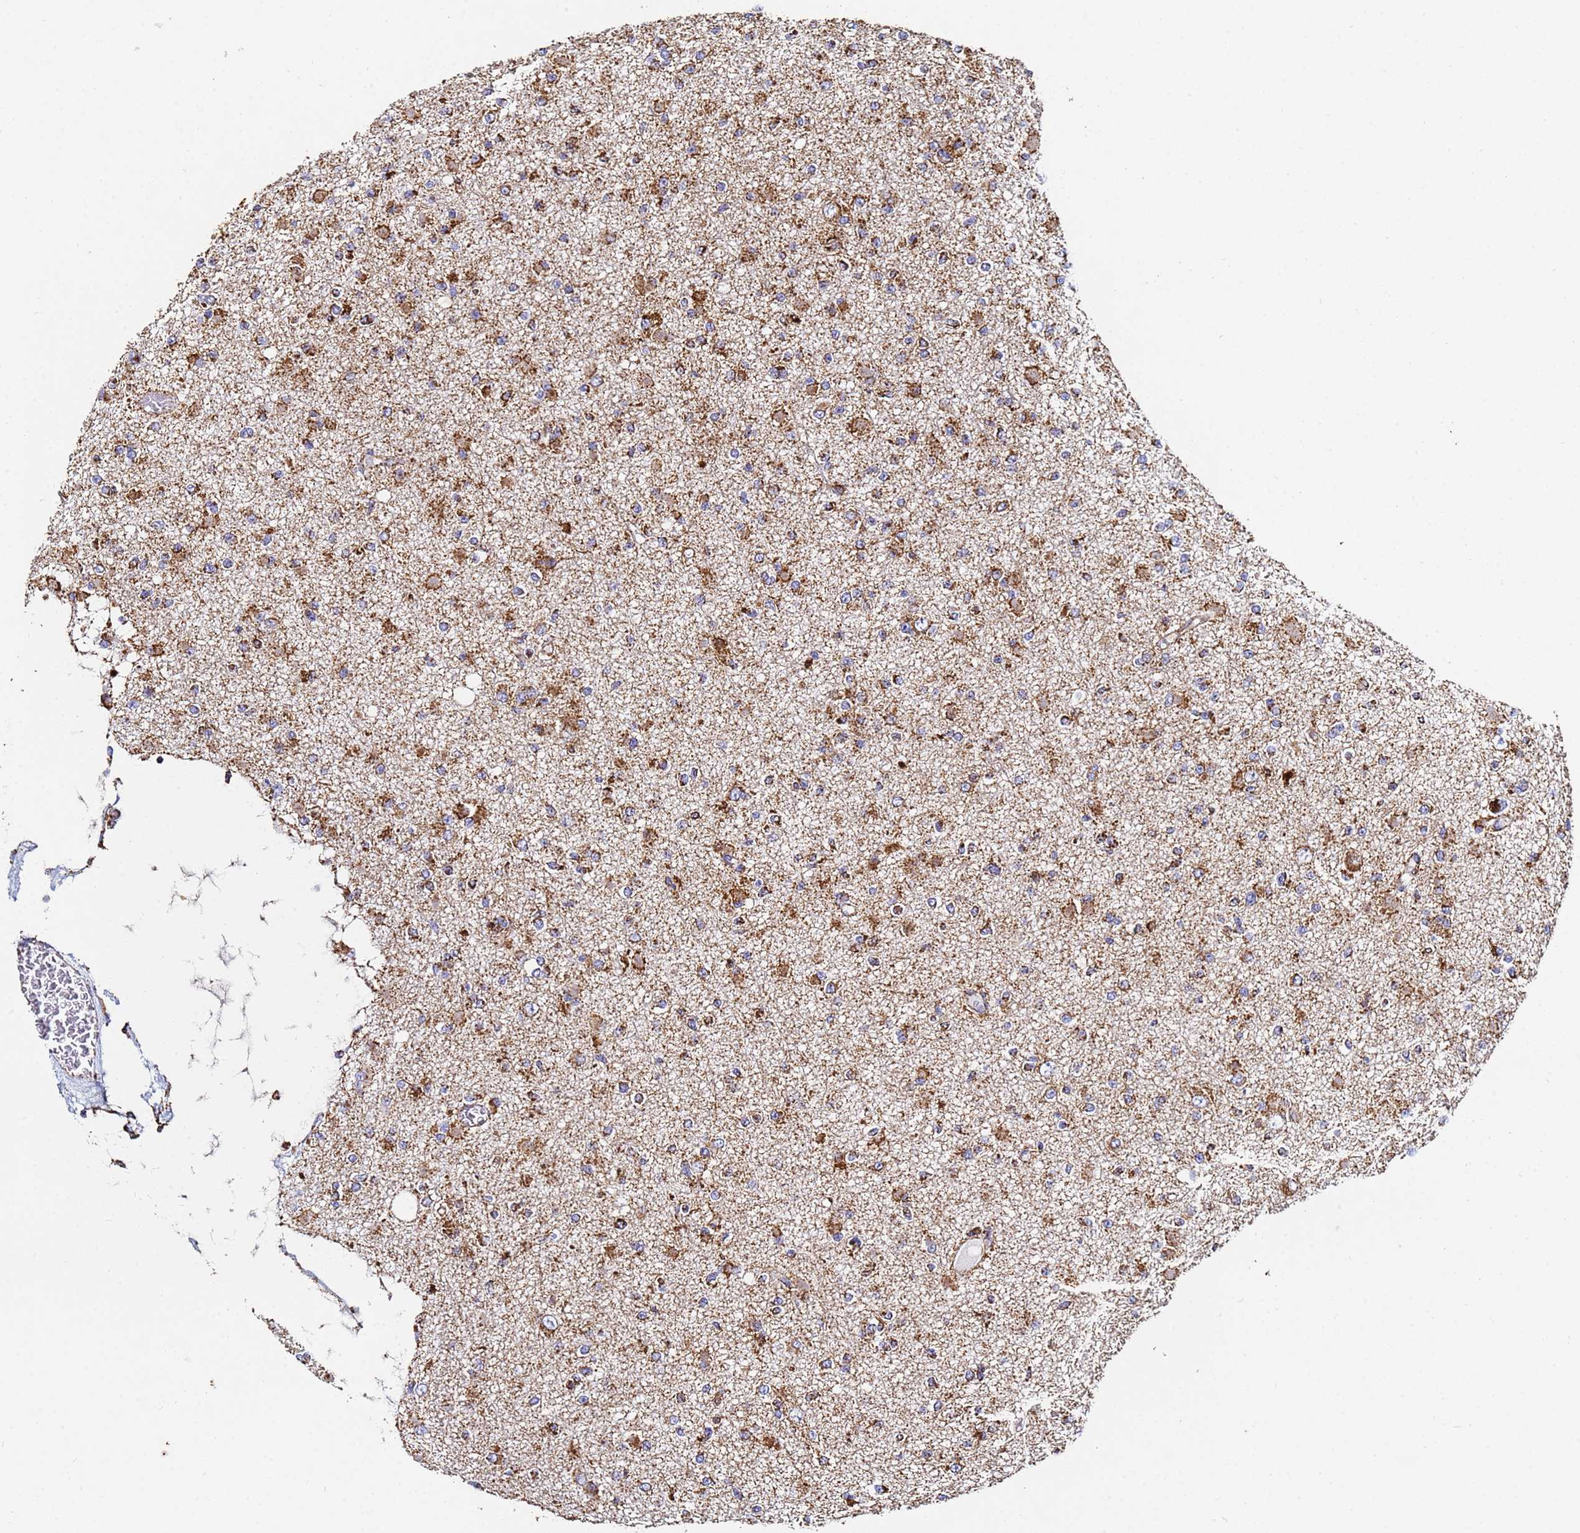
{"staining": {"intensity": "moderate", "quantity": ">75%", "location": "cytoplasmic/membranous"}, "tissue": "glioma", "cell_type": "Tumor cells", "image_type": "cancer", "snomed": [{"axis": "morphology", "description": "Glioma, malignant, Low grade"}, {"axis": "topography", "description": "Brain"}], "caption": "A medium amount of moderate cytoplasmic/membranous positivity is appreciated in about >75% of tumor cells in glioma tissue. The protein of interest is shown in brown color, while the nuclei are stained blue.", "gene": "PHB2", "patient": {"sex": "female", "age": 22}}